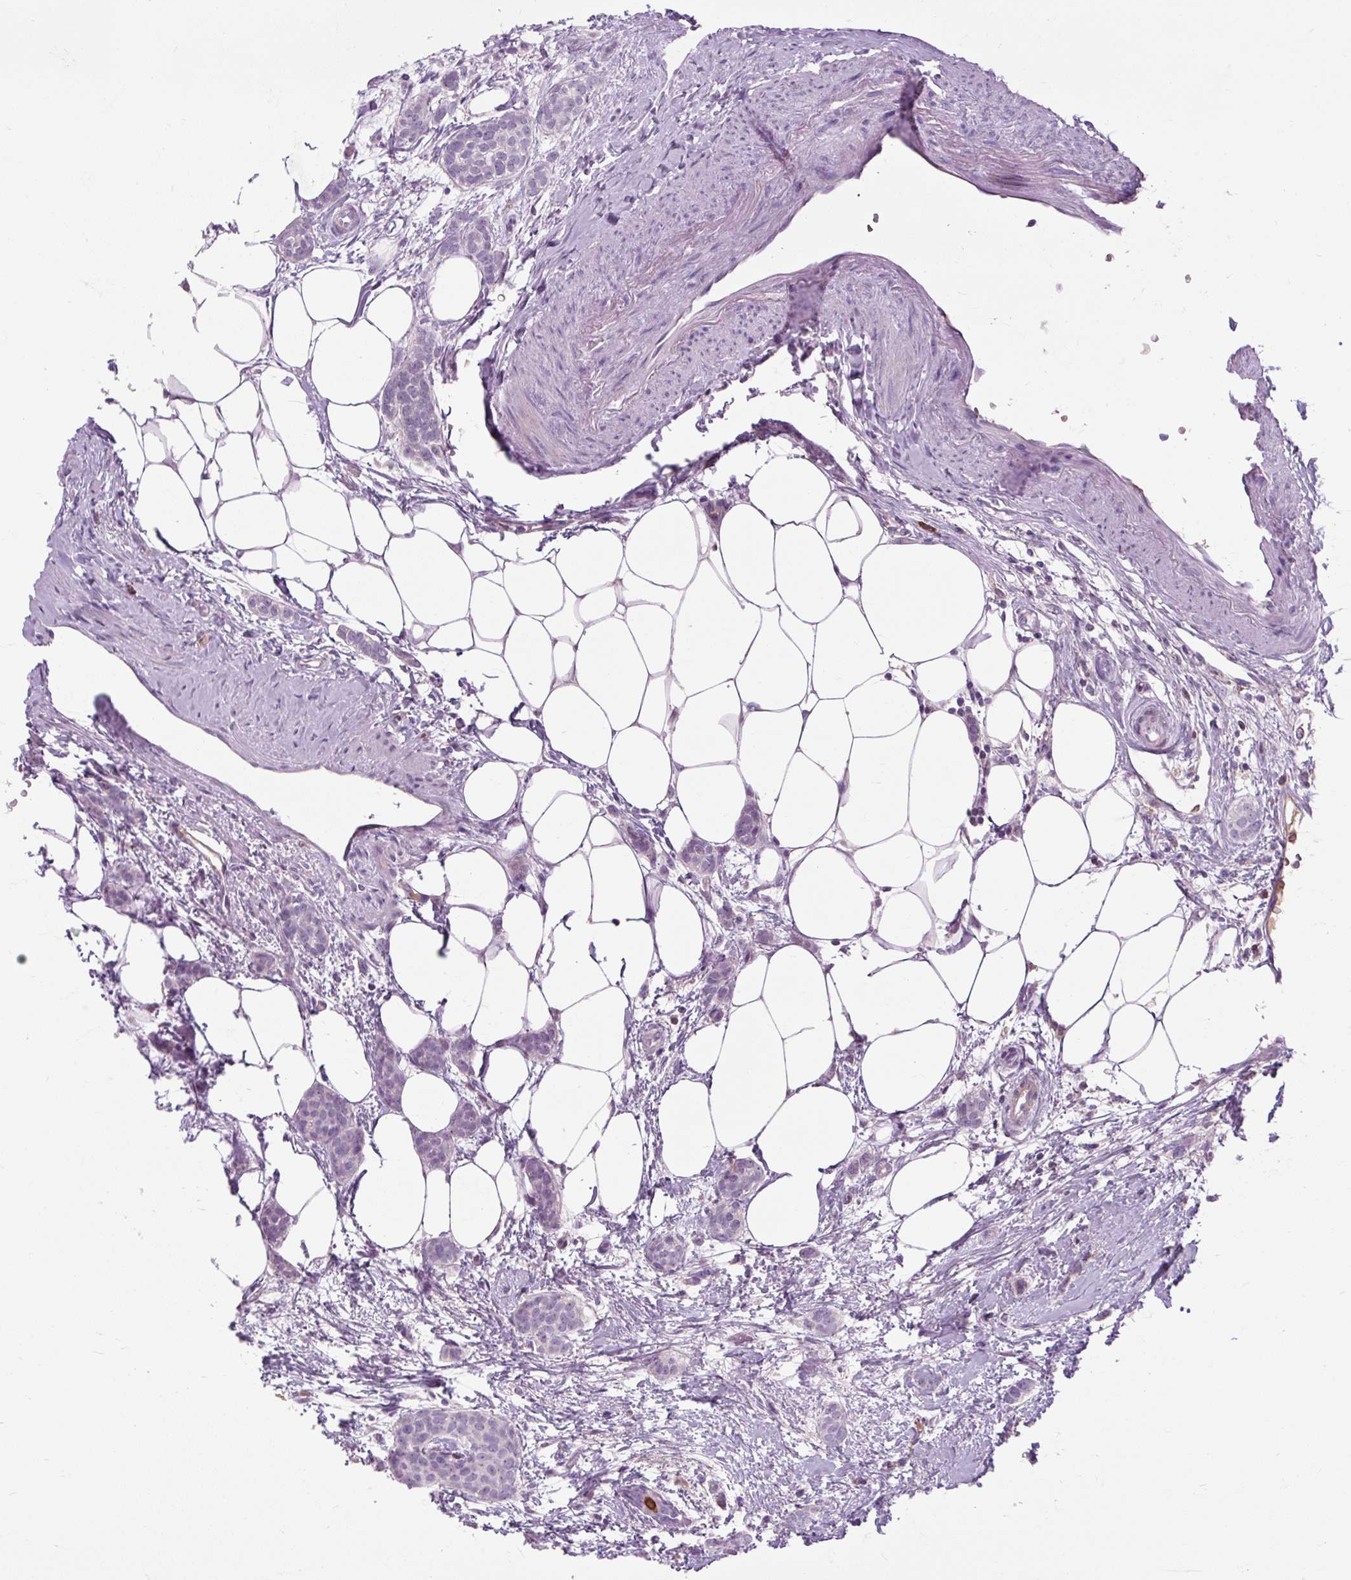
{"staining": {"intensity": "negative", "quantity": "none", "location": "none"}, "tissue": "breast cancer", "cell_type": "Tumor cells", "image_type": "cancer", "snomed": [{"axis": "morphology", "description": "Duct carcinoma"}, {"axis": "topography", "description": "Breast"}], "caption": "The photomicrograph exhibits no significant staining in tumor cells of breast cancer.", "gene": "ARRDC2", "patient": {"sex": "female", "age": 72}}